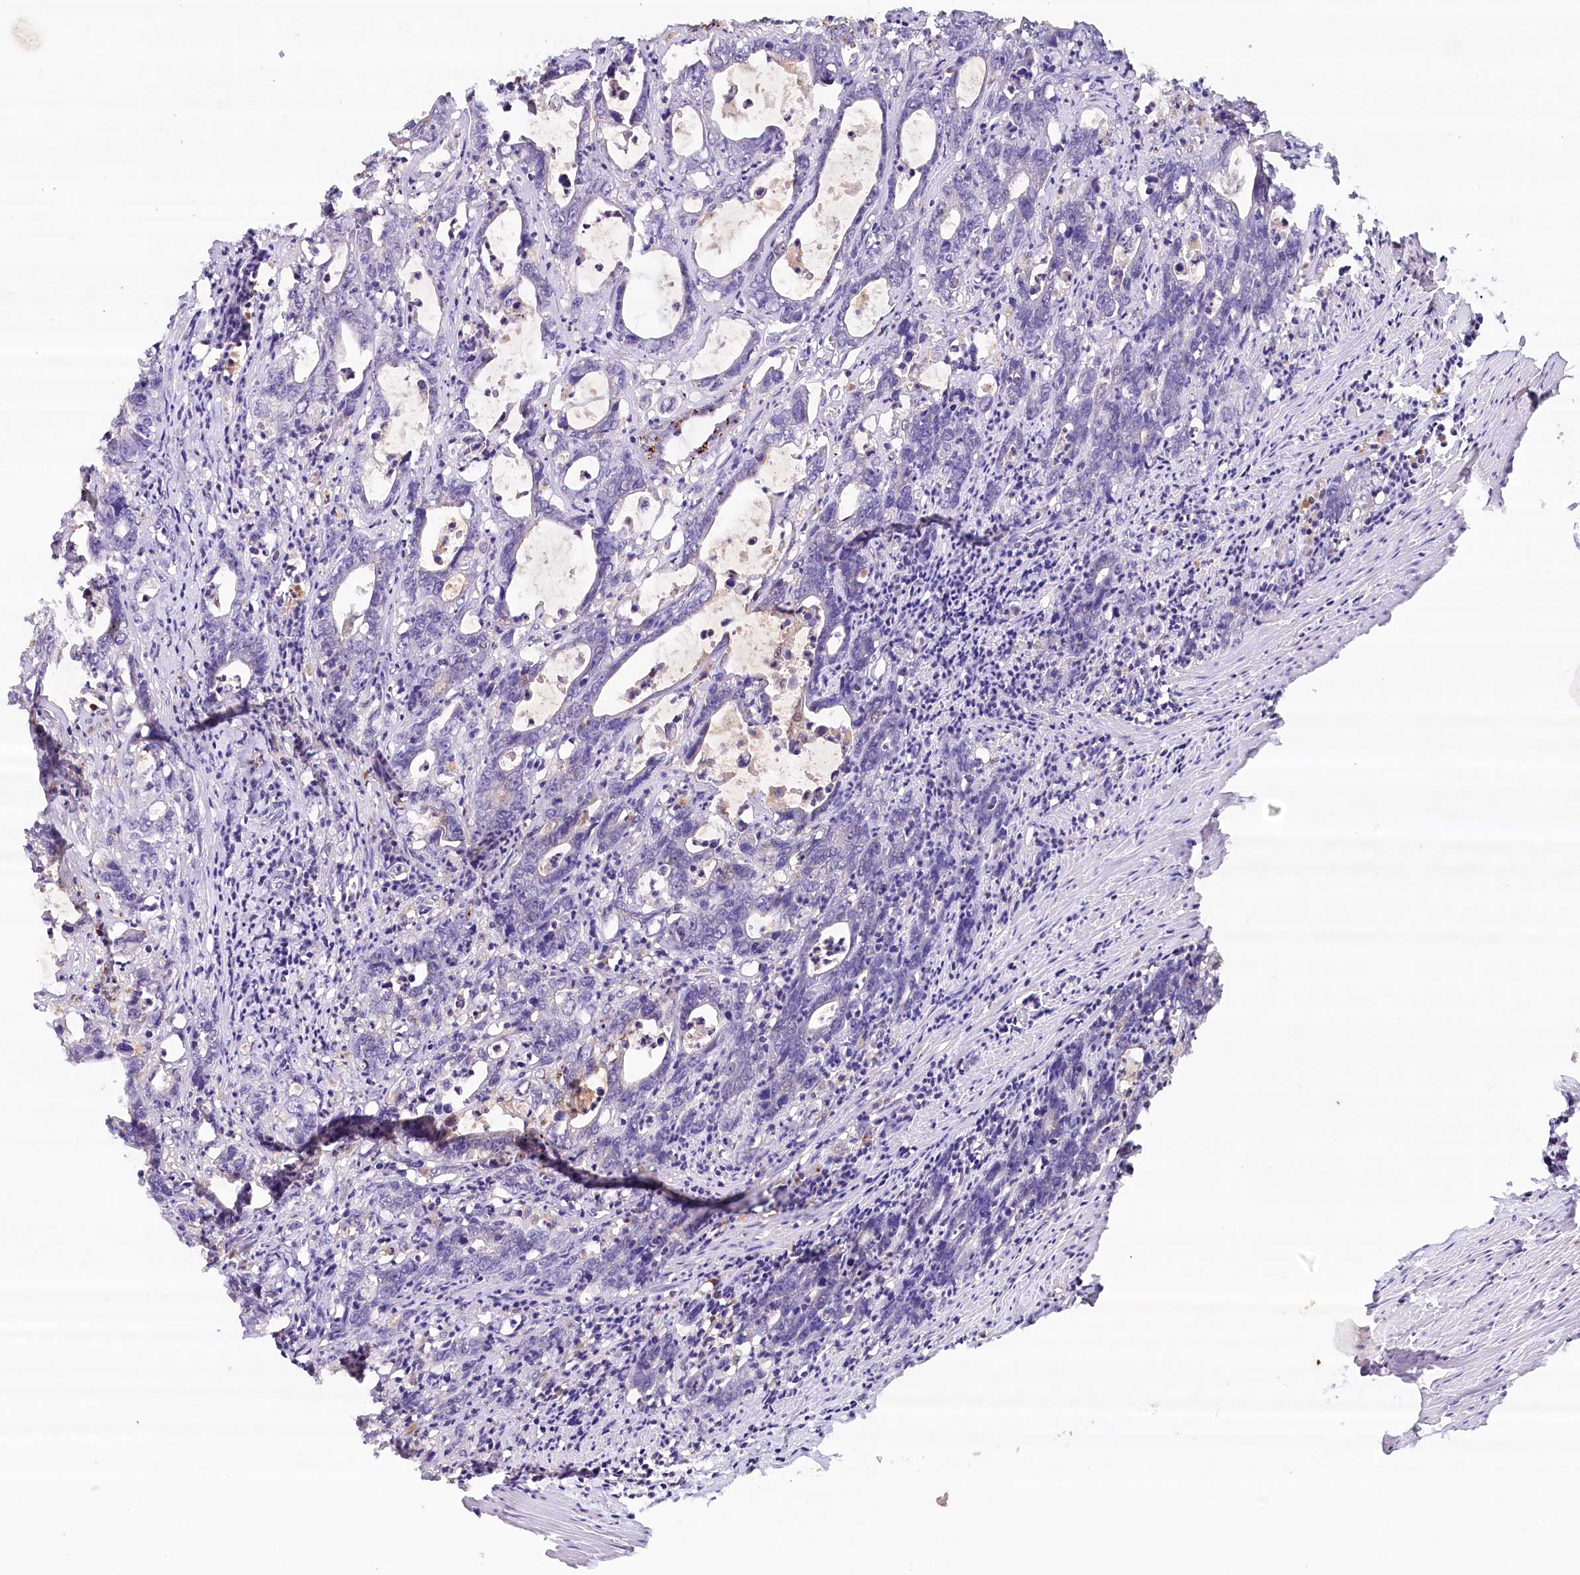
{"staining": {"intensity": "negative", "quantity": "none", "location": "none"}, "tissue": "colorectal cancer", "cell_type": "Tumor cells", "image_type": "cancer", "snomed": [{"axis": "morphology", "description": "Adenocarcinoma, NOS"}, {"axis": "topography", "description": "Colon"}], "caption": "A histopathology image of colorectal adenocarcinoma stained for a protein shows no brown staining in tumor cells. The staining is performed using DAB (3,3'-diaminobenzidine) brown chromogen with nuclei counter-stained in using hematoxylin.", "gene": "PSAPL1", "patient": {"sex": "female", "age": 75}}